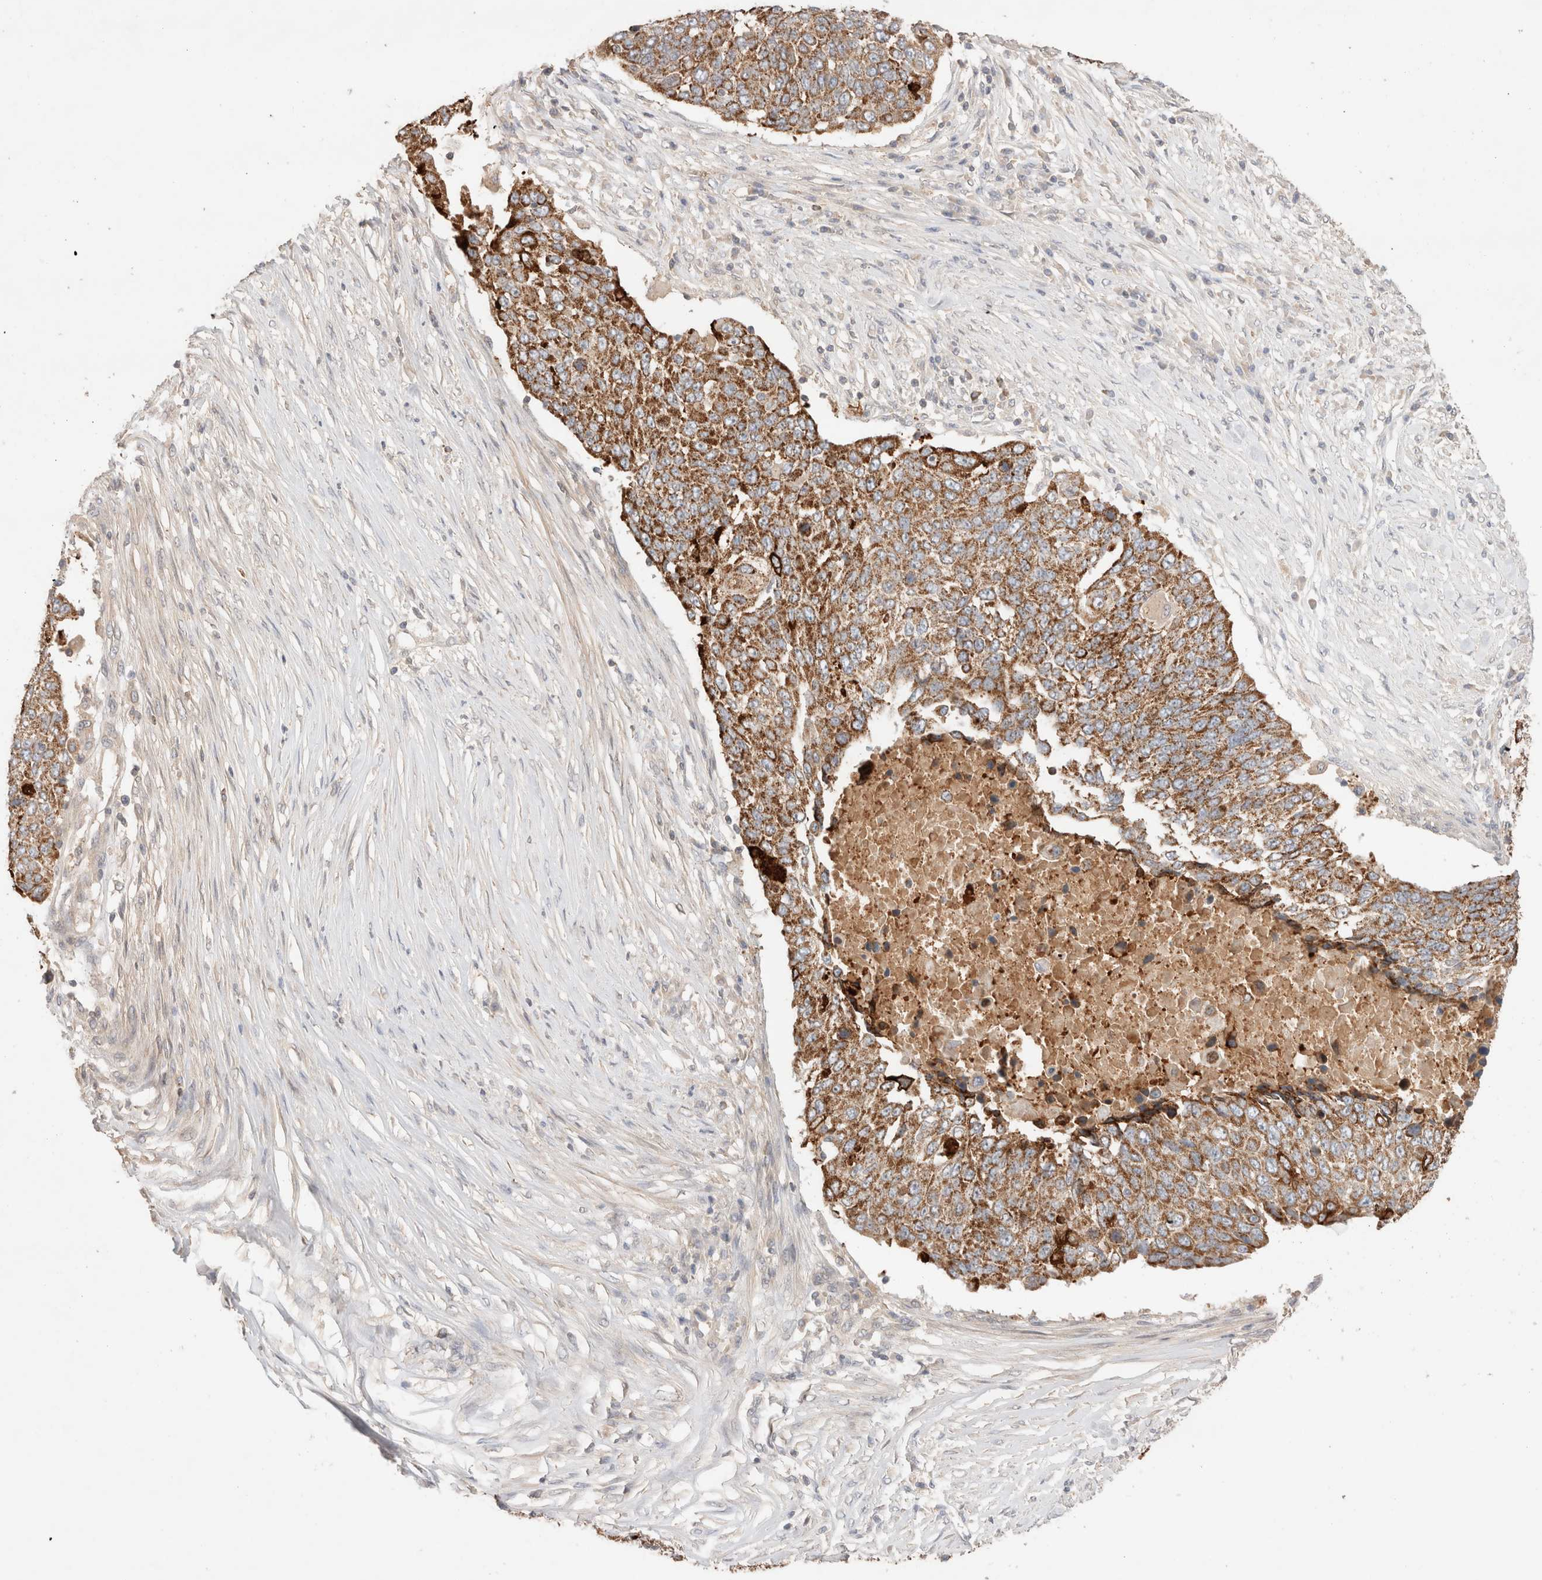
{"staining": {"intensity": "strong", "quantity": ">75%", "location": "cytoplasmic/membranous"}, "tissue": "lung cancer", "cell_type": "Tumor cells", "image_type": "cancer", "snomed": [{"axis": "morphology", "description": "Squamous cell carcinoma, NOS"}, {"axis": "topography", "description": "Lung"}], "caption": "IHC histopathology image of human squamous cell carcinoma (lung) stained for a protein (brown), which demonstrates high levels of strong cytoplasmic/membranous staining in about >75% of tumor cells.", "gene": "TRIM41", "patient": {"sex": "male", "age": 66}}